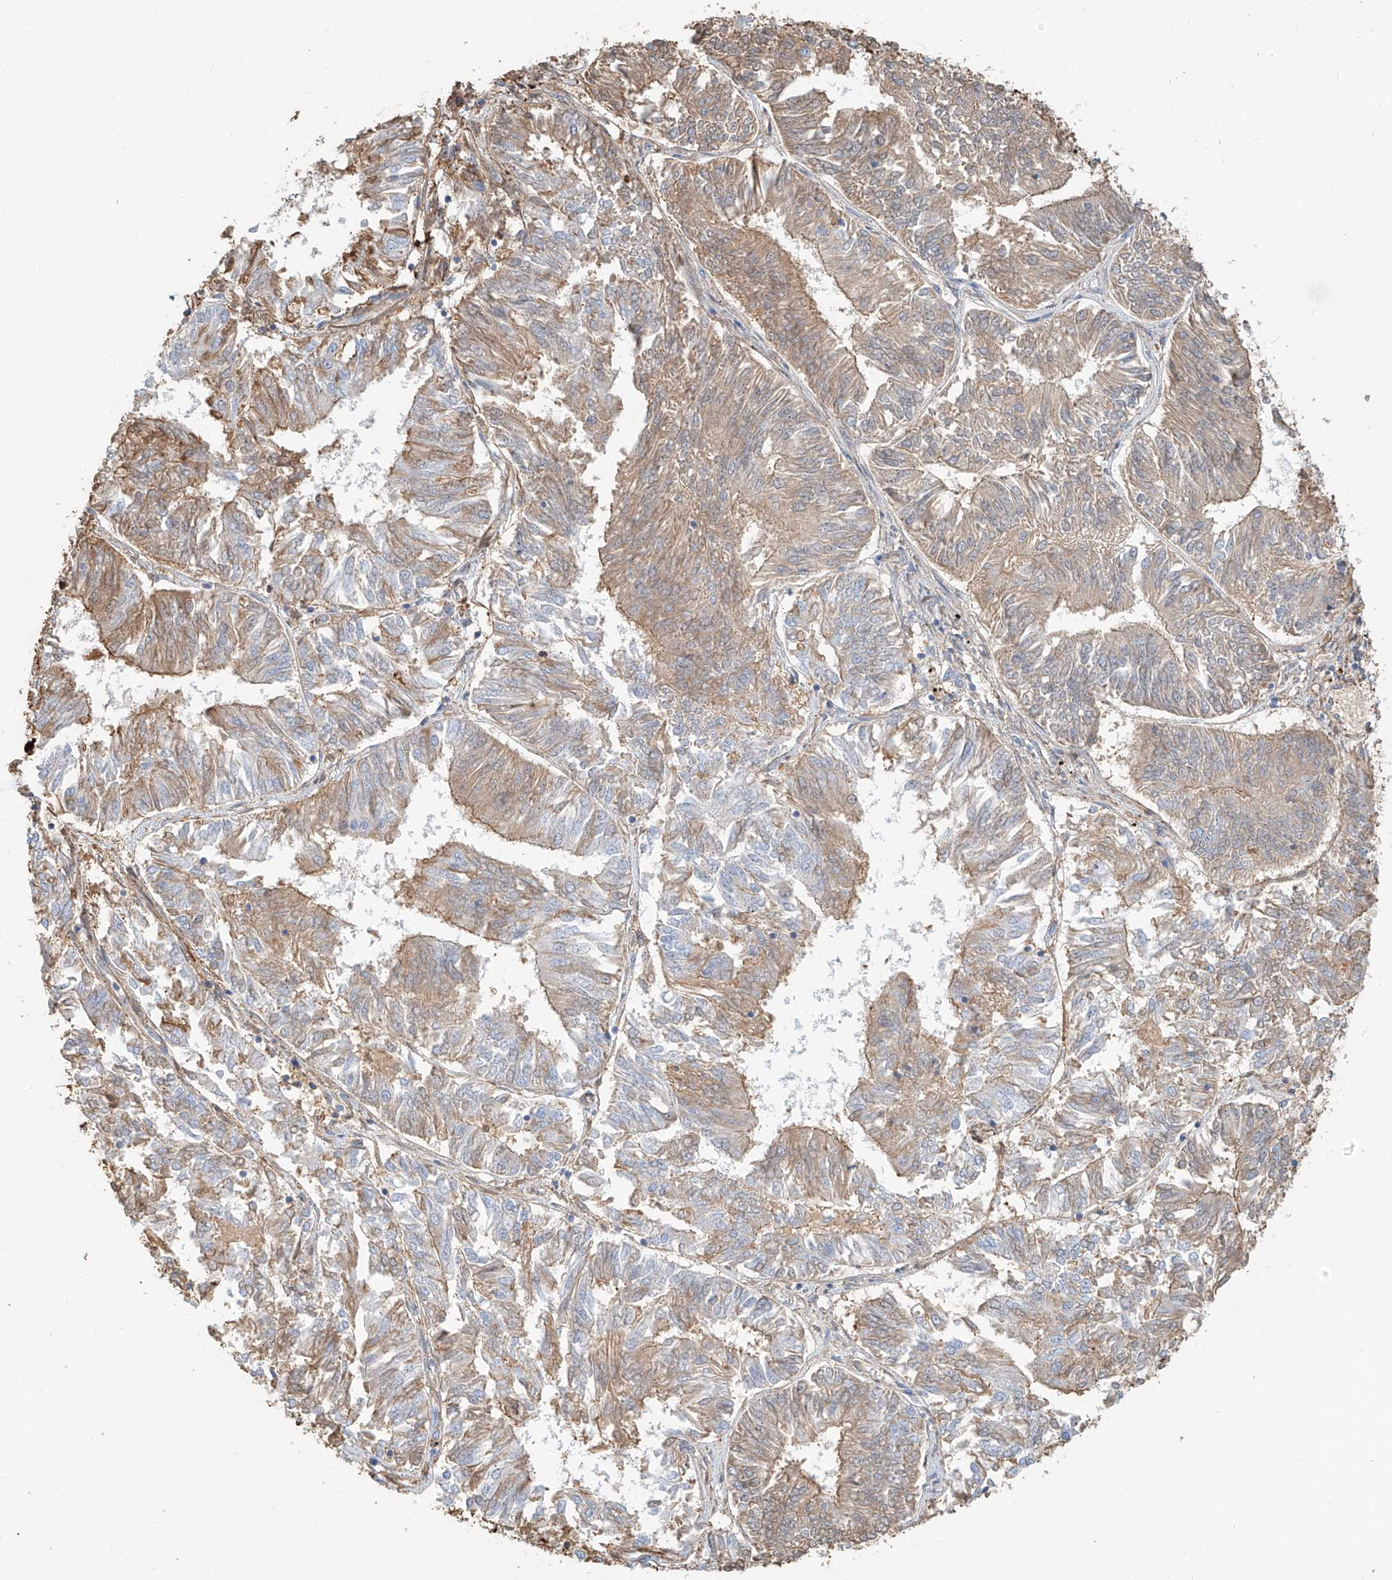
{"staining": {"intensity": "weak", "quantity": "25%-75%", "location": "cytoplasmic/membranous"}, "tissue": "endometrial cancer", "cell_type": "Tumor cells", "image_type": "cancer", "snomed": [{"axis": "morphology", "description": "Adenocarcinoma, NOS"}, {"axis": "topography", "description": "Endometrium"}], "caption": "IHC (DAB) staining of human endometrial cancer shows weak cytoplasmic/membranous protein expression in approximately 25%-75% of tumor cells.", "gene": "ZFP30", "patient": {"sex": "female", "age": 58}}